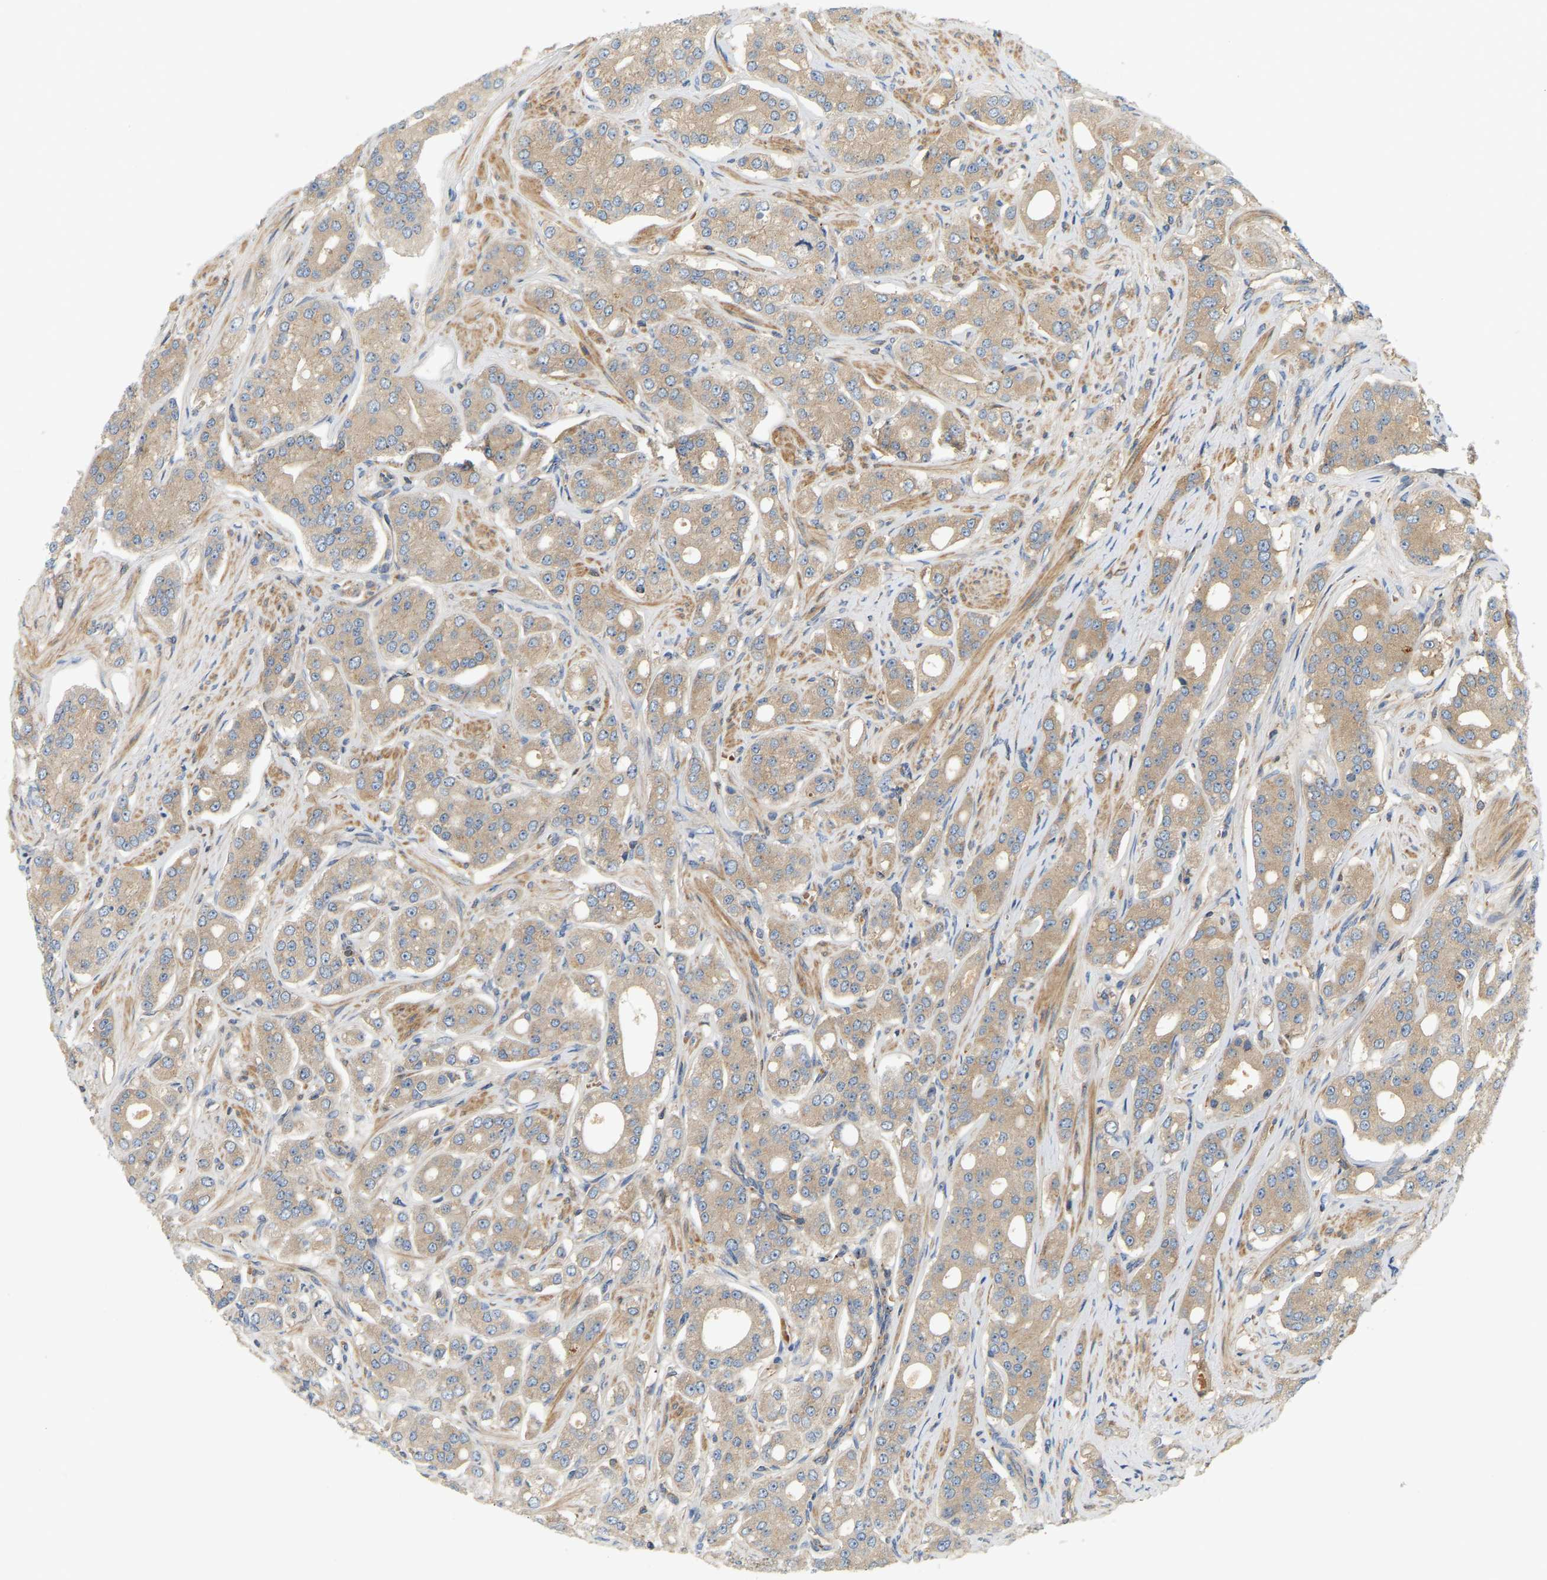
{"staining": {"intensity": "weak", "quantity": "25%-75%", "location": "cytoplasmic/membranous"}, "tissue": "prostate cancer", "cell_type": "Tumor cells", "image_type": "cancer", "snomed": [{"axis": "morphology", "description": "Adenocarcinoma, High grade"}, {"axis": "topography", "description": "Prostate"}], "caption": "Protein expression analysis of prostate adenocarcinoma (high-grade) shows weak cytoplasmic/membranous expression in approximately 25%-75% of tumor cells. Ihc stains the protein in brown and the nuclei are stained blue.", "gene": "AKAP13", "patient": {"sex": "male", "age": 71}}